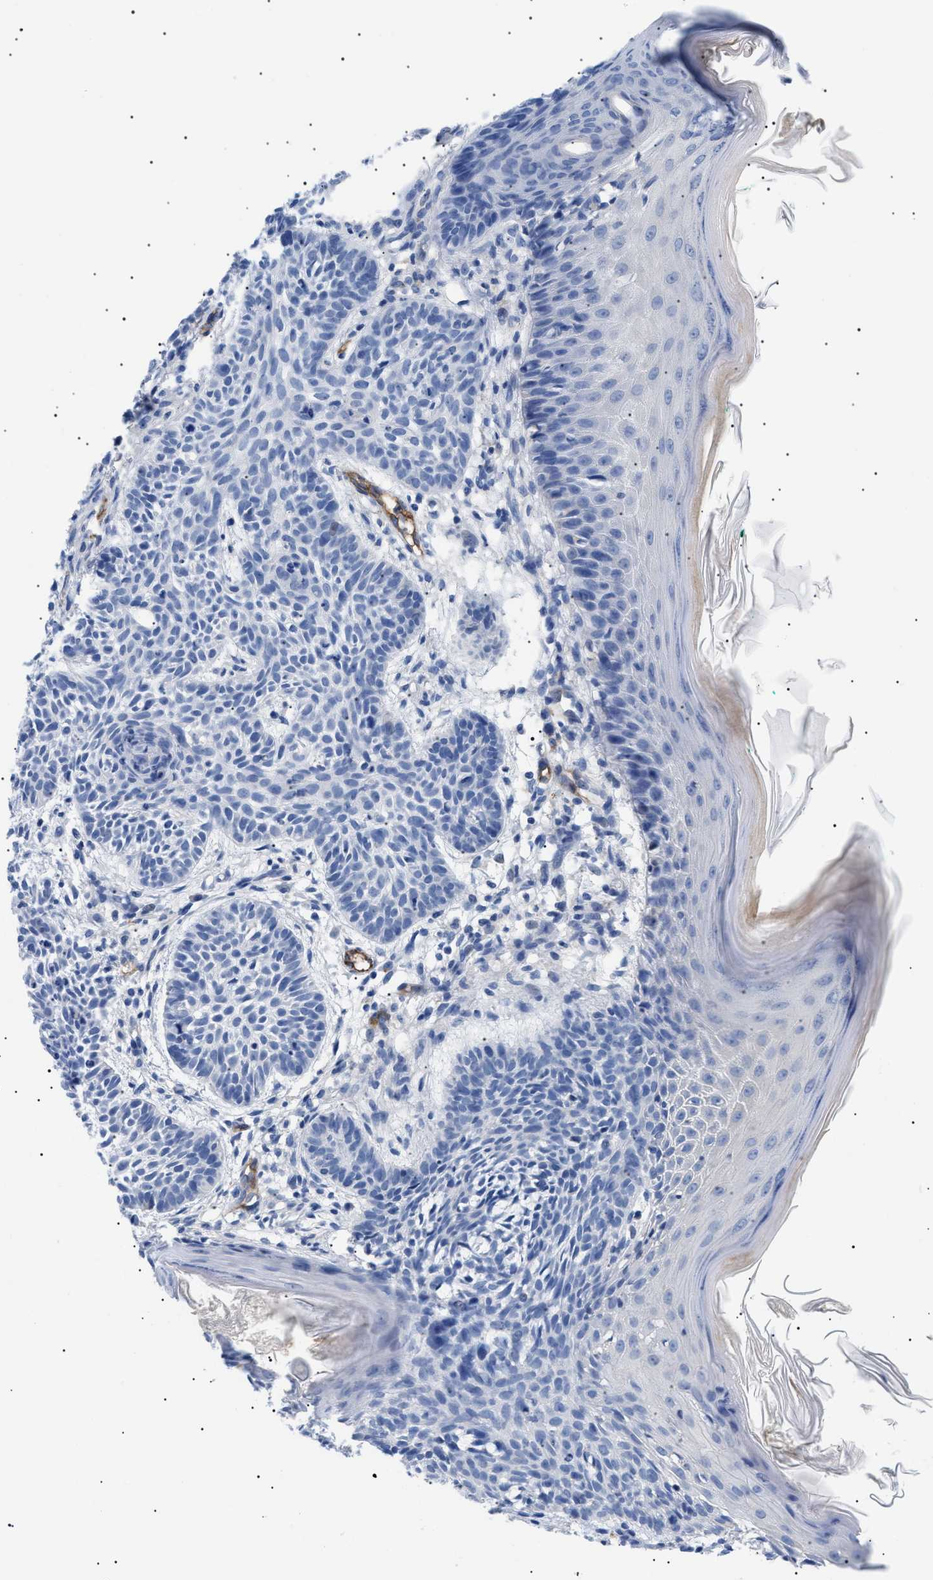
{"staining": {"intensity": "negative", "quantity": "none", "location": "none"}, "tissue": "skin cancer", "cell_type": "Tumor cells", "image_type": "cancer", "snomed": [{"axis": "morphology", "description": "Basal cell carcinoma"}, {"axis": "topography", "description": "Skin"}], "caption": "There is no significant staining in tumor cells of skin basal cell carcinoma.", "gene": "ACKR1", "patient": {"sex": "male", "age": 60}}